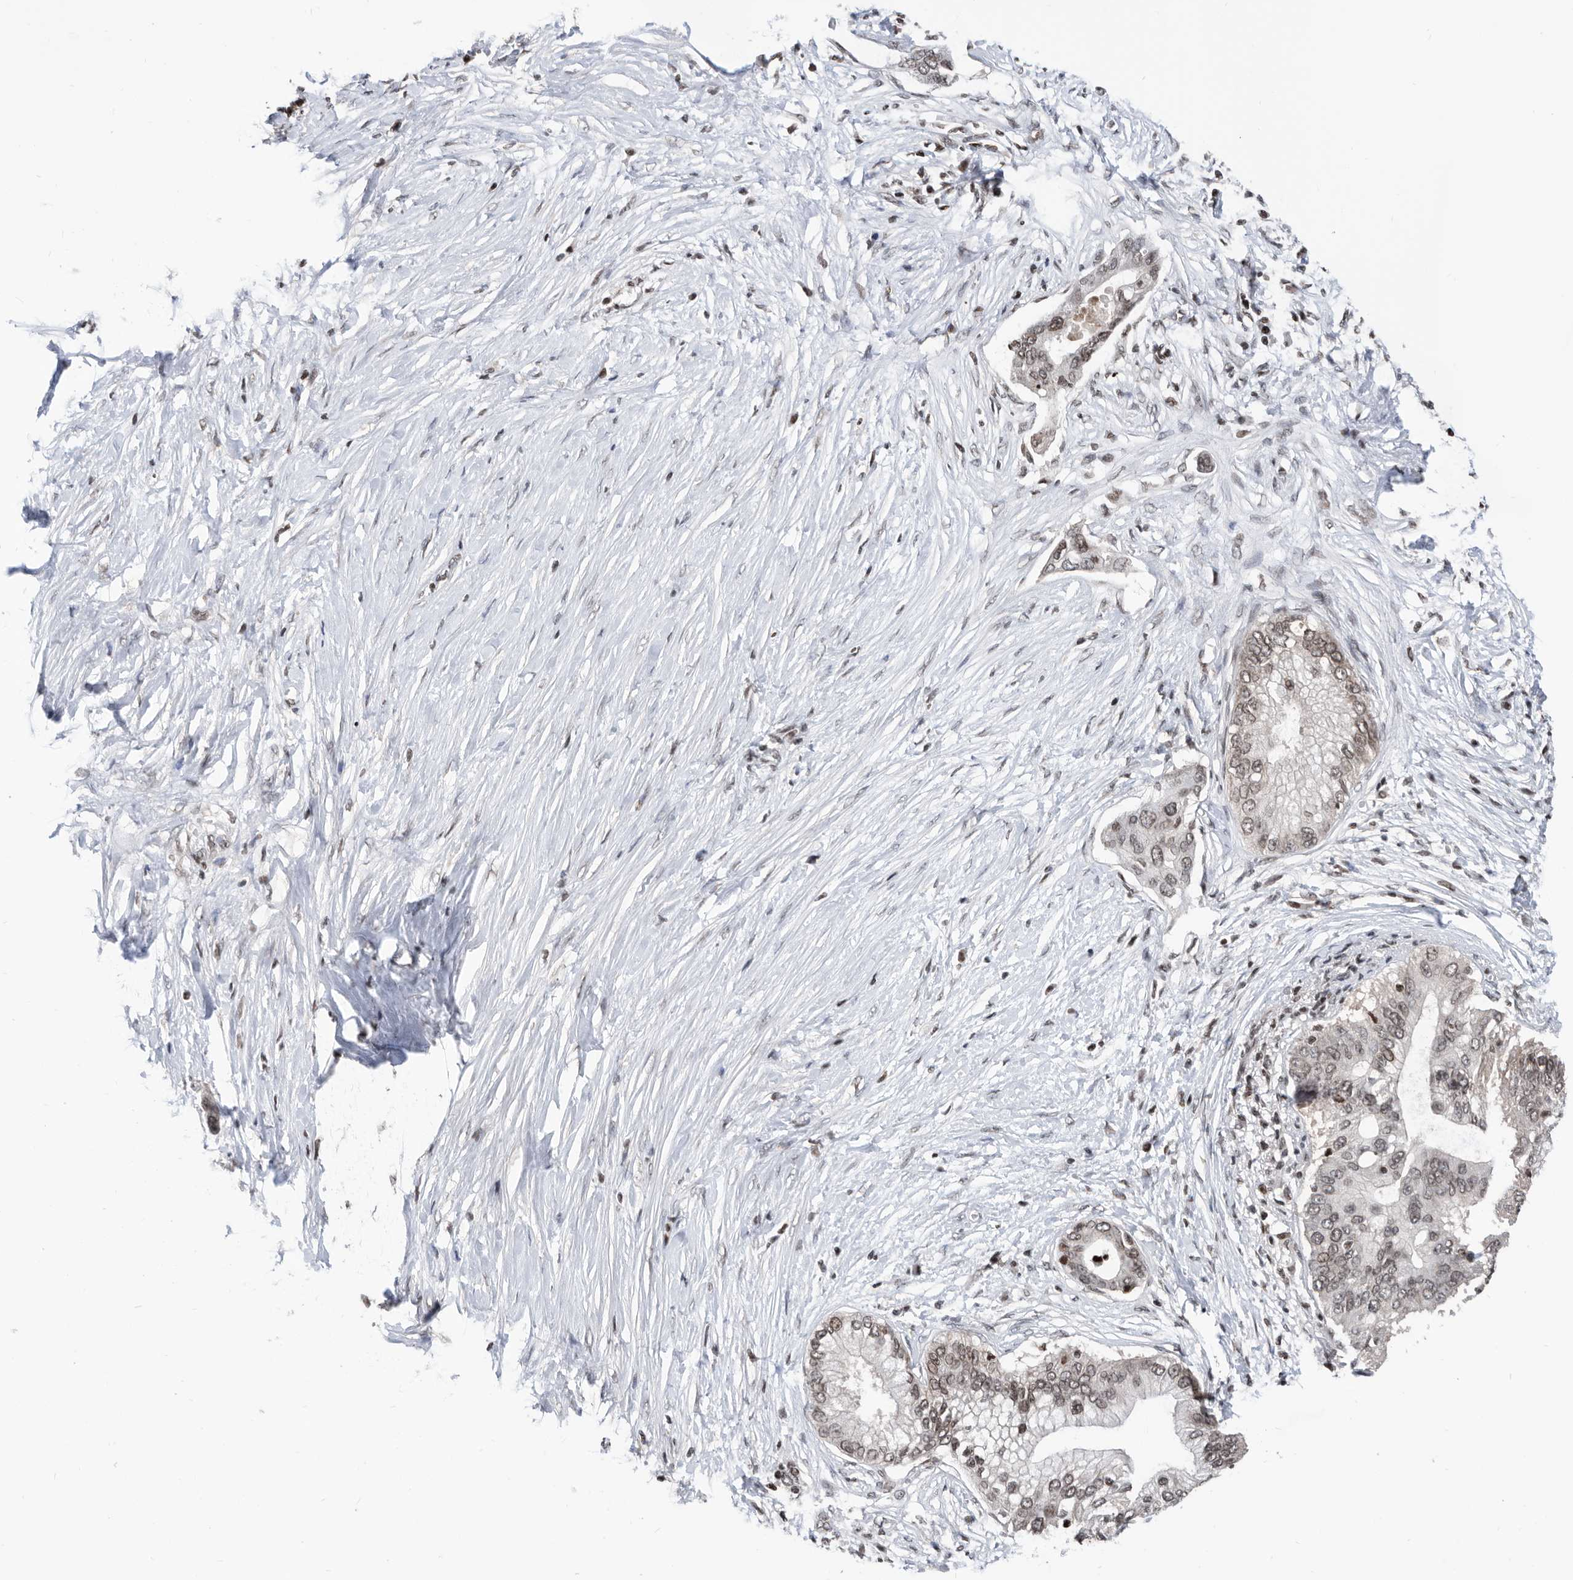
{"staining": {"intensity": "weak", "quantity": ">75%", "location": "nuclear"}, "tissue": "pancreatic cancer", "cell_type": "Tumor cells", "image_type": "cancer", "snomed": [{"axis": "morphology", "description": "Normal tissue, NOS"}, {"axis": "morphology", "description": "Adenocarcinoma, NOS"}, {"axis": "topography", "description": "Pancreas"}, {"axis": "topography", "description": "Peripheral nerve tissue"}], "caption": "Immunohistochemistry micrograph of neoplastic tissue: adenocarcinoma (pancreatic) stained using immunohistochemistry exhibits low levels of weak protein expression localized specifically in the nuclear of tumor cells, appearing as a nuclear brown color.", "gene": "SNRNP48", "patient": {"sex": "male", "age": 59}}